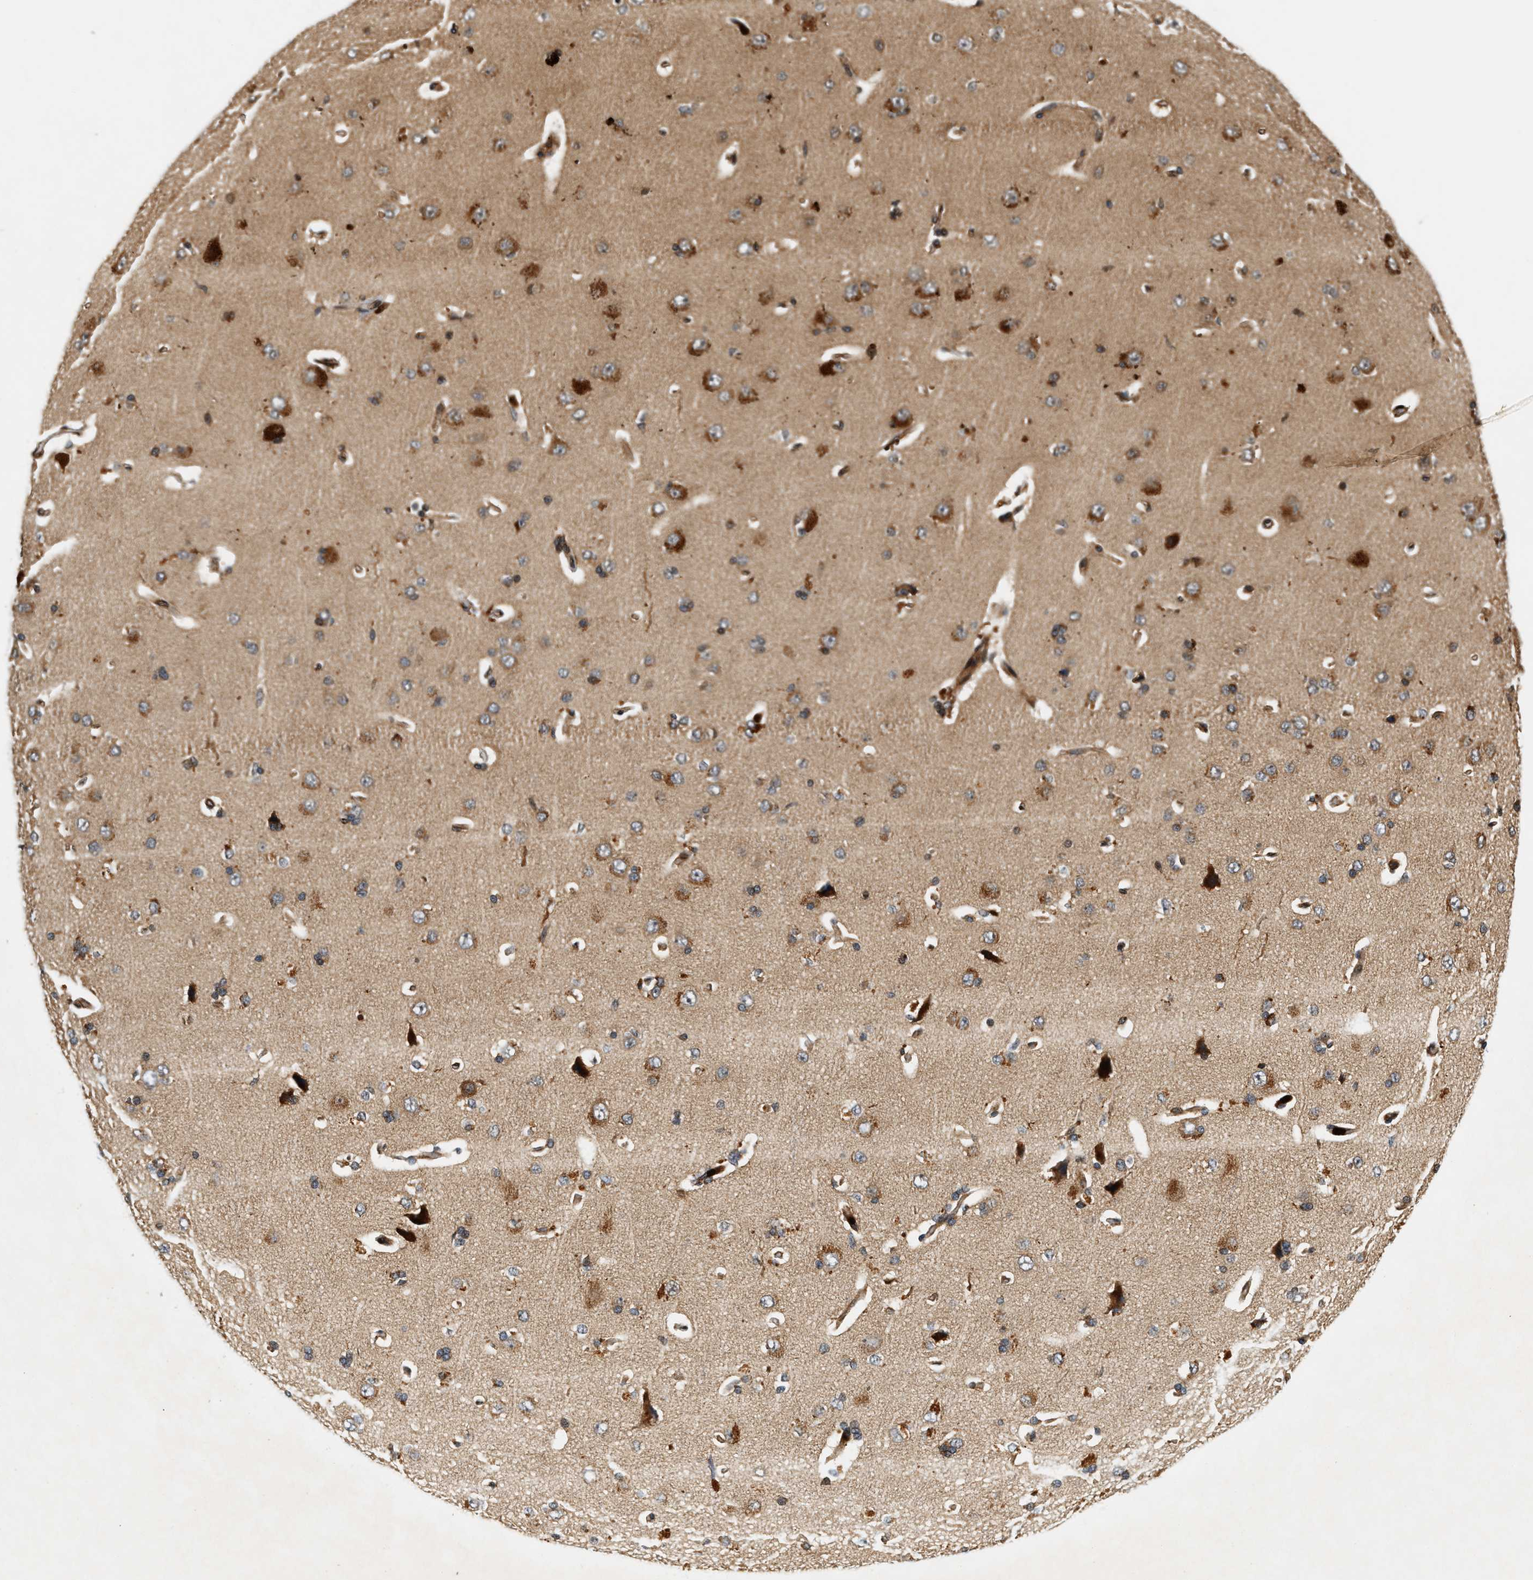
{"staining": {"intensity": "moderate", "quantity": ">75%", "location": "cytoplasmic/membranous"}, "tissue": "cerebral cortex", "cell_type": "Endothelial cells", "image_type": "normal", "snomed": [{"axis": "morphology", "description": "Normal tissue, NOS"}, {"axis": "topography", "description": "Cerebral cortex"}], "caption": "This micrograph reveals benign cerebral cortex stained with immunohistochemistry to label a protein in brown. The cytoplasmic/membranous of endothelial cells show moderate positivity for the protein. Nuclei are counter-stained blue.", "gene": "SAMD9", "patient": {"sex": "male", "age": 62}}